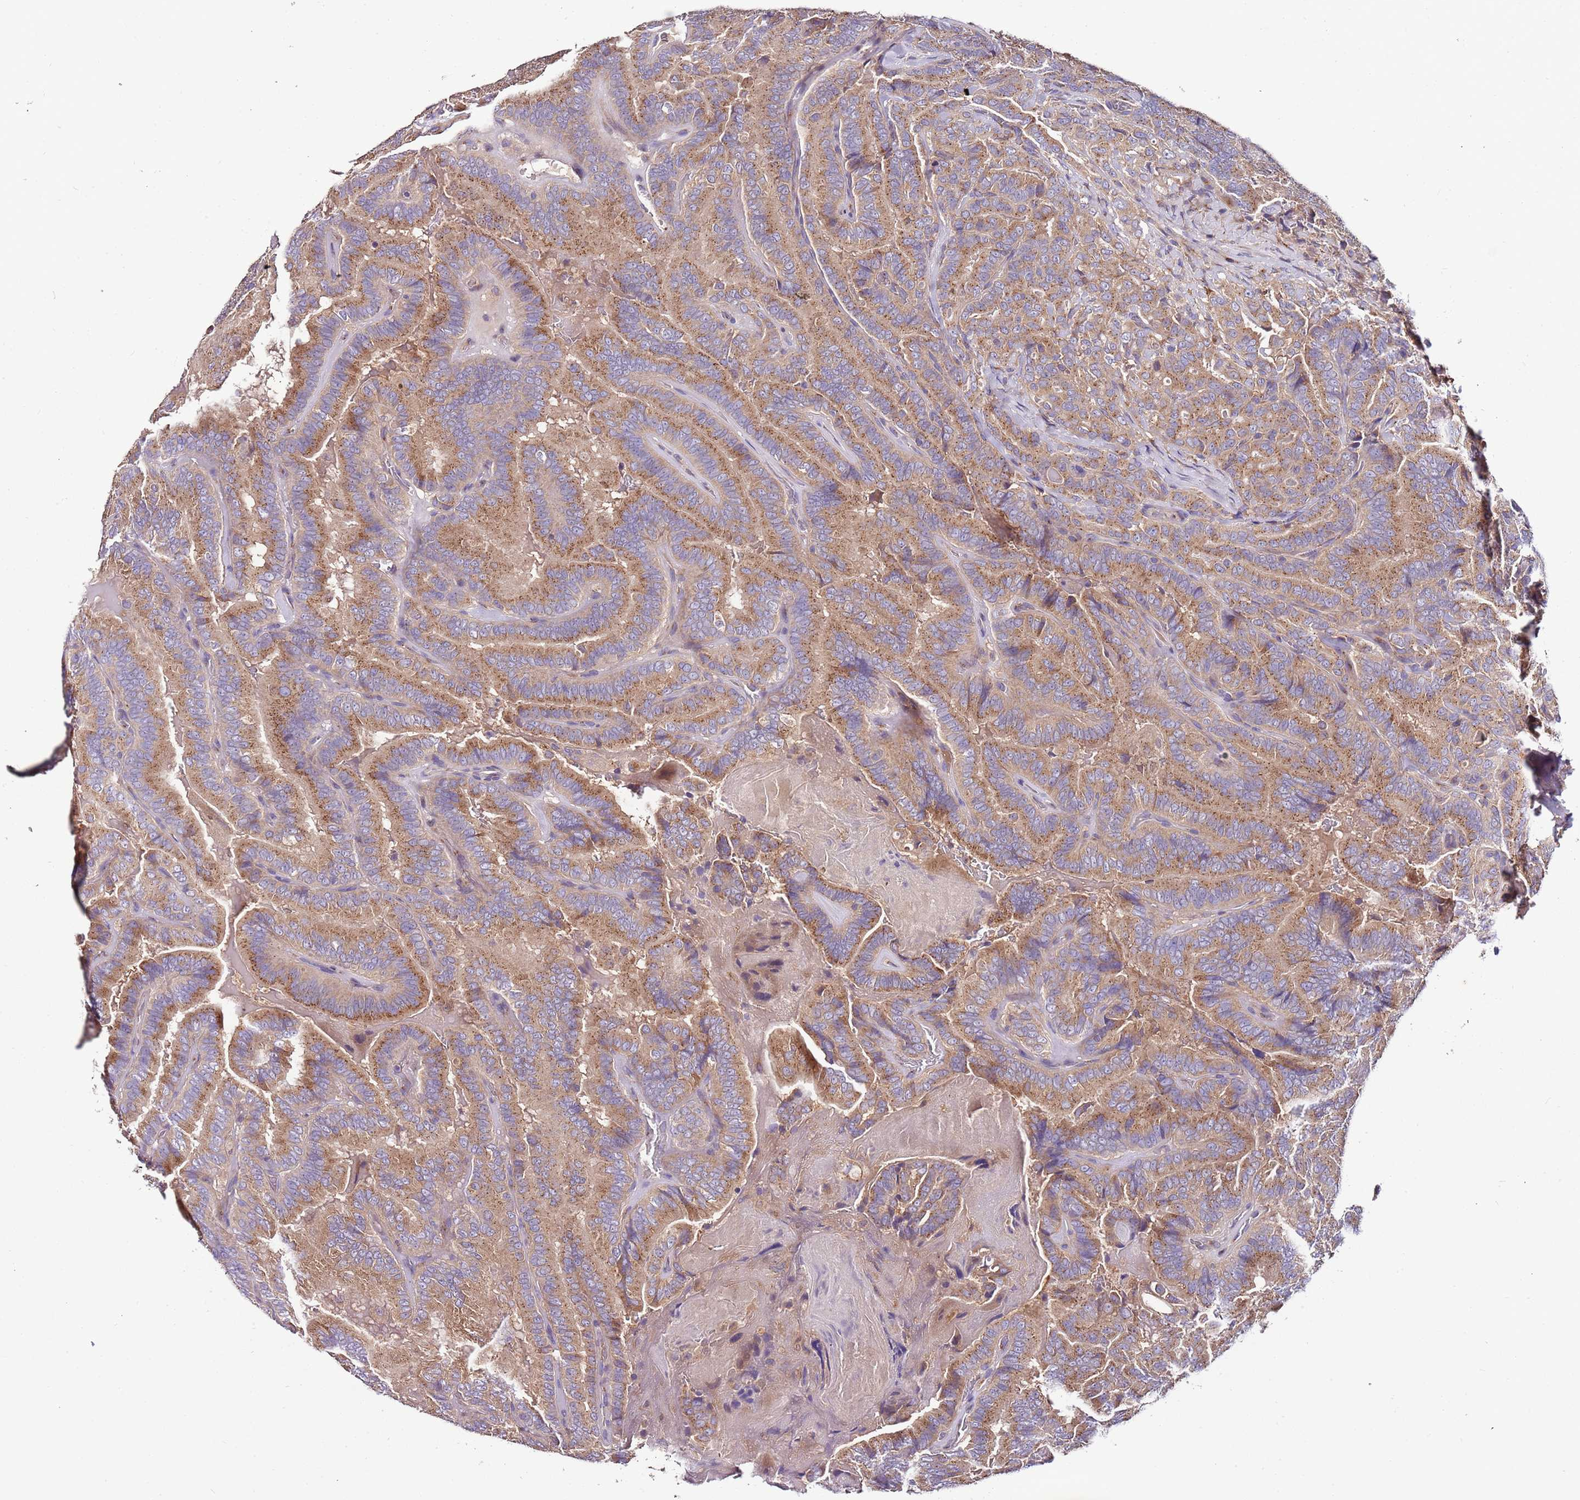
{"staining": {"intensity": "moderate", "quantity": ">75%", "location": "cytoplasmic/membranous"}, "tissue": "thyroid cancer", "cell_type": "Tumor cells", "image_type": "cancer", "snomed": [{"axis": "morphology", "description": "Papillary adenocarcinoma, NOS"}, {"axis": "topography", "description": "Thyroid gland"}], "caption": "There is medium levels of moderate cytoplasmic/membranous staining in tumor cells of thyroid cancer, as demonstrated by immunohistochemical staining (brown color).", "gene": "FAM20A", "patient": {"sex": "male", "age": 61}}